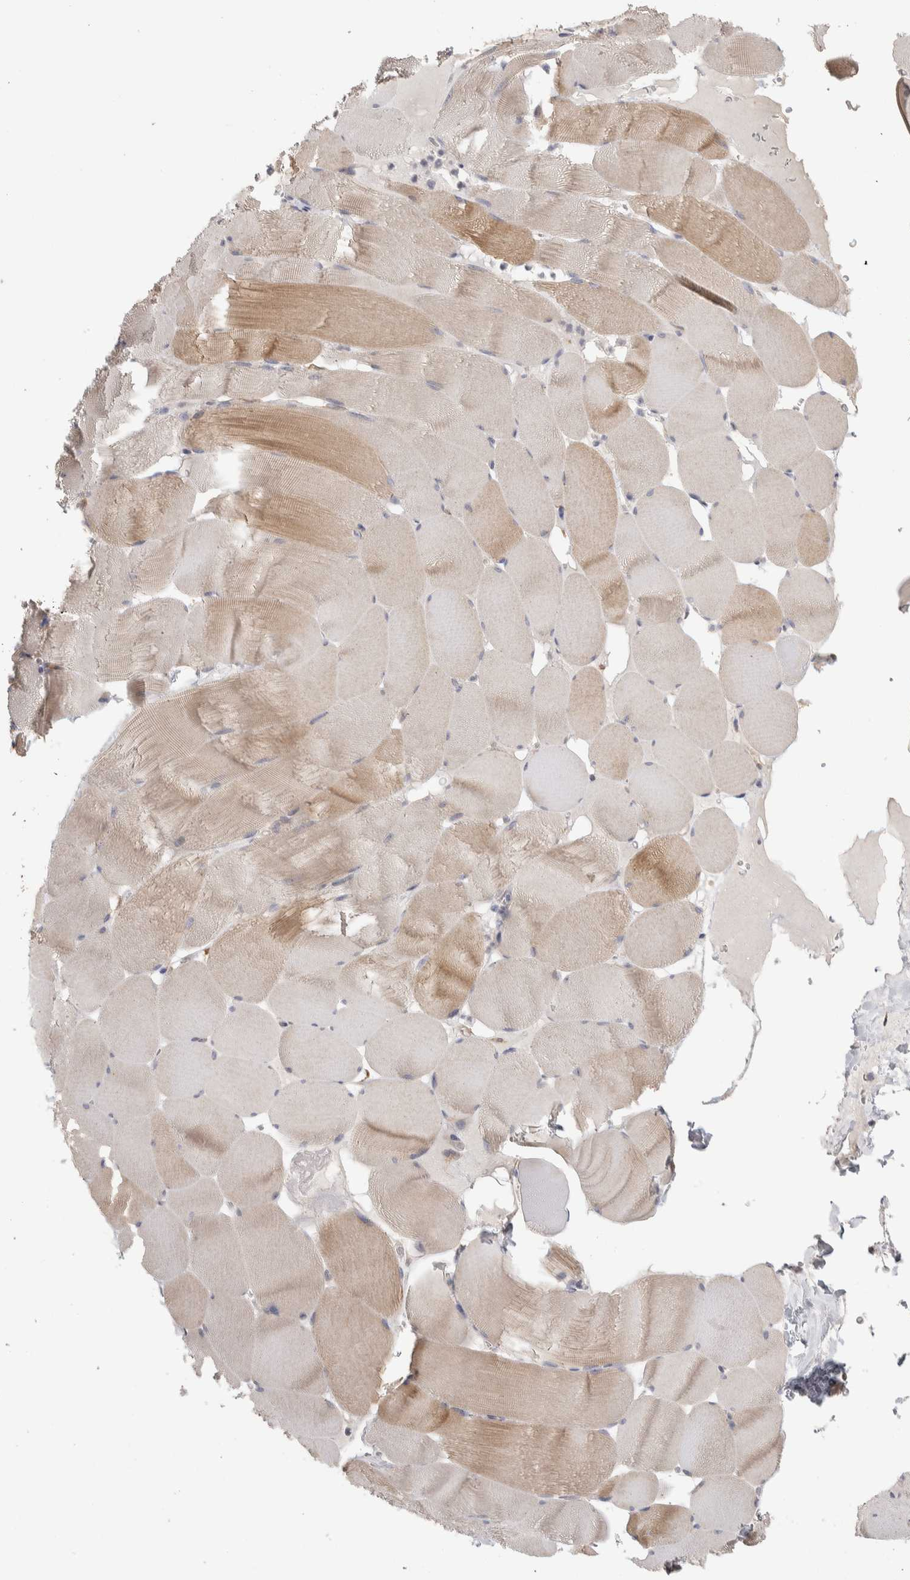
{"staining": {"intensity": "weak", "quantity": ">75%", "location": "cytoplasmic/membranous"}, "tissue": "skeletal muscle", "cell_type": "Myocytes", "image_type": "normal", "snomed": [{"axis": "morphology", "description": "Normal tissue, NOS"}, {"axis": "topography", "description": "Skeletal muscle"}], "caption": "Skeletal muscle stained for a protein (brown) displays weak cytoplasmic/membranous positive staining in about >75% of myocytes.", "gene": "DCXR", "patient": {"sex": "male", "age": 62}}